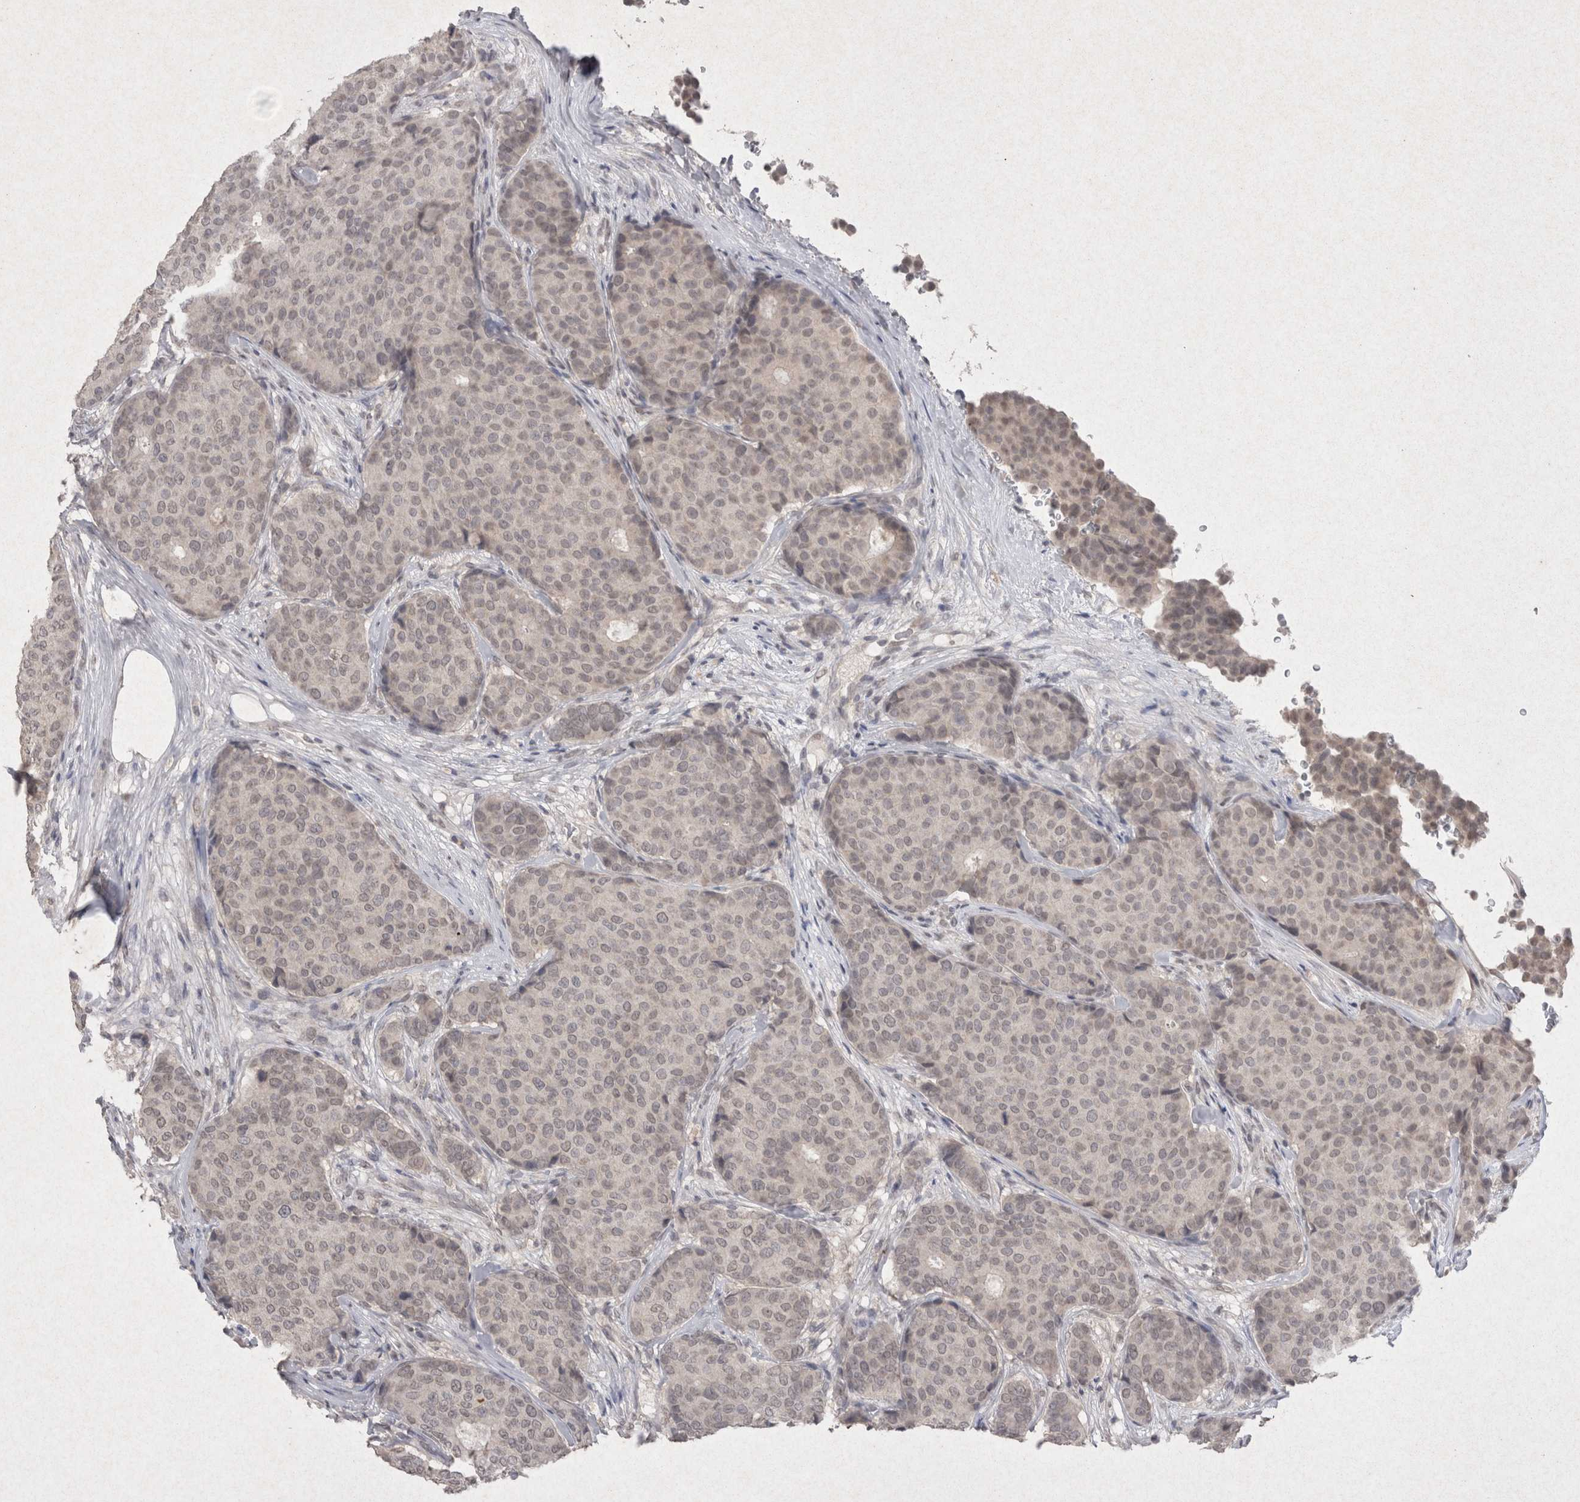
{"staining": {"intensity": "negative", "quantity": "none", "location": "none"}, "tissue": "breast cancer", "cell_type": "Tumor cells", "image_type": "cancer", "snomed": [{"axis": "morphology", "description": "Duct carcinoma"}, {"axis": "topography", "description": "Breast"}], "caption": "The photomicrograph shows no significant positivity in tumor cells of breast cancer (invasive ductal carcinoma).", "gene": "LYVE1", "patient": {"sex": "female", "age": 75}}